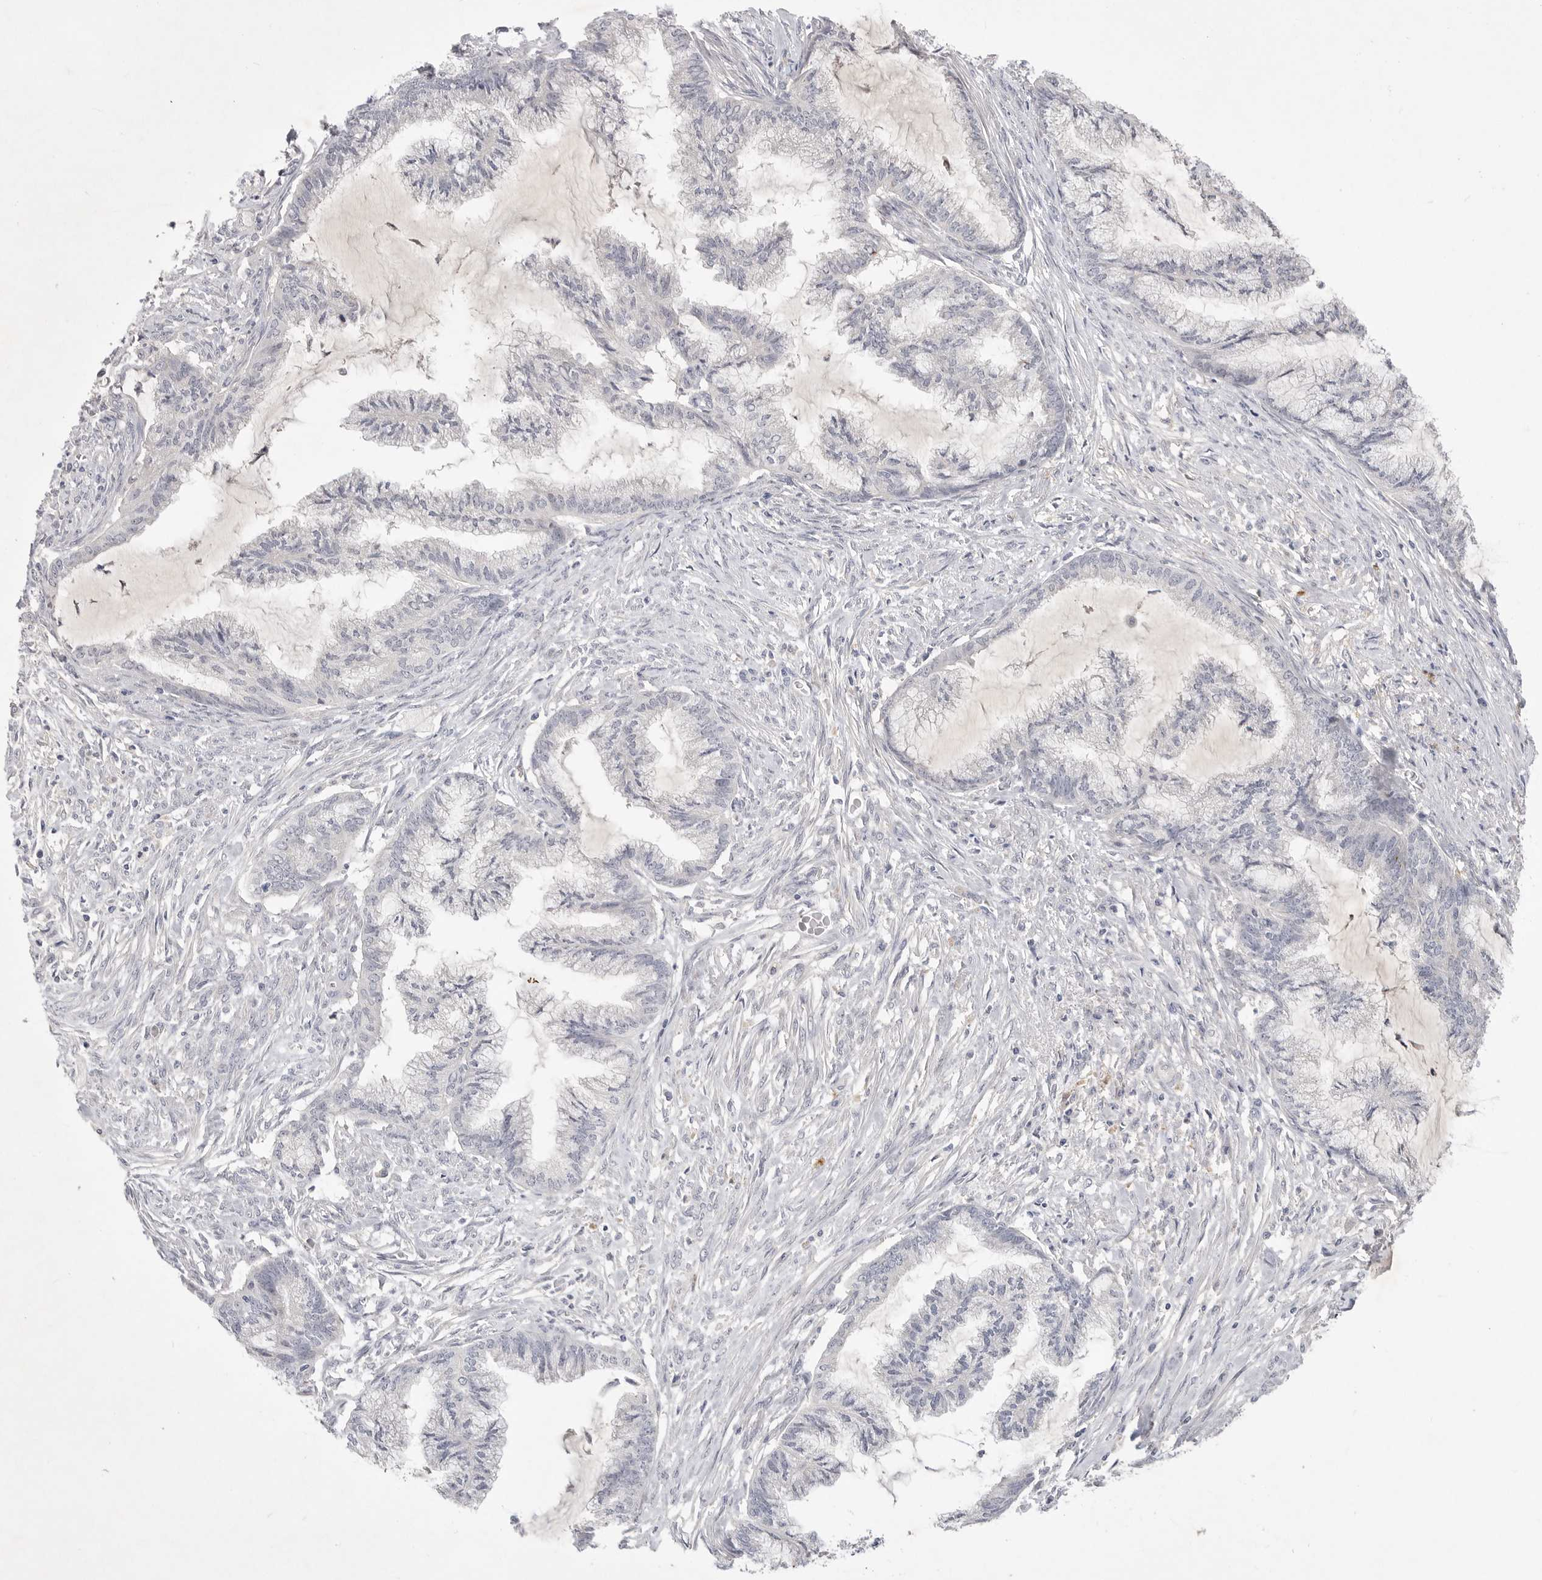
{"staining": {"intensity": "negative", "quantity": "none", "location": "none"}, "tissue": "endometrial cancer", "cell_type": "Tumor cells", "image_type": "cancer", "snomed": [{"axis": "morphology", "description": "Adenocarcinoma, NOS"}, {"axis": "topography", "description": "Endometrium"}], "caption": "This is an immunohistochemistry (IHC) image of adenocarcinoma (endometrial). There is no positivity in tumor cells.", "gene": "ITGAD", "patient": {"sex": "female", "age": 86}}